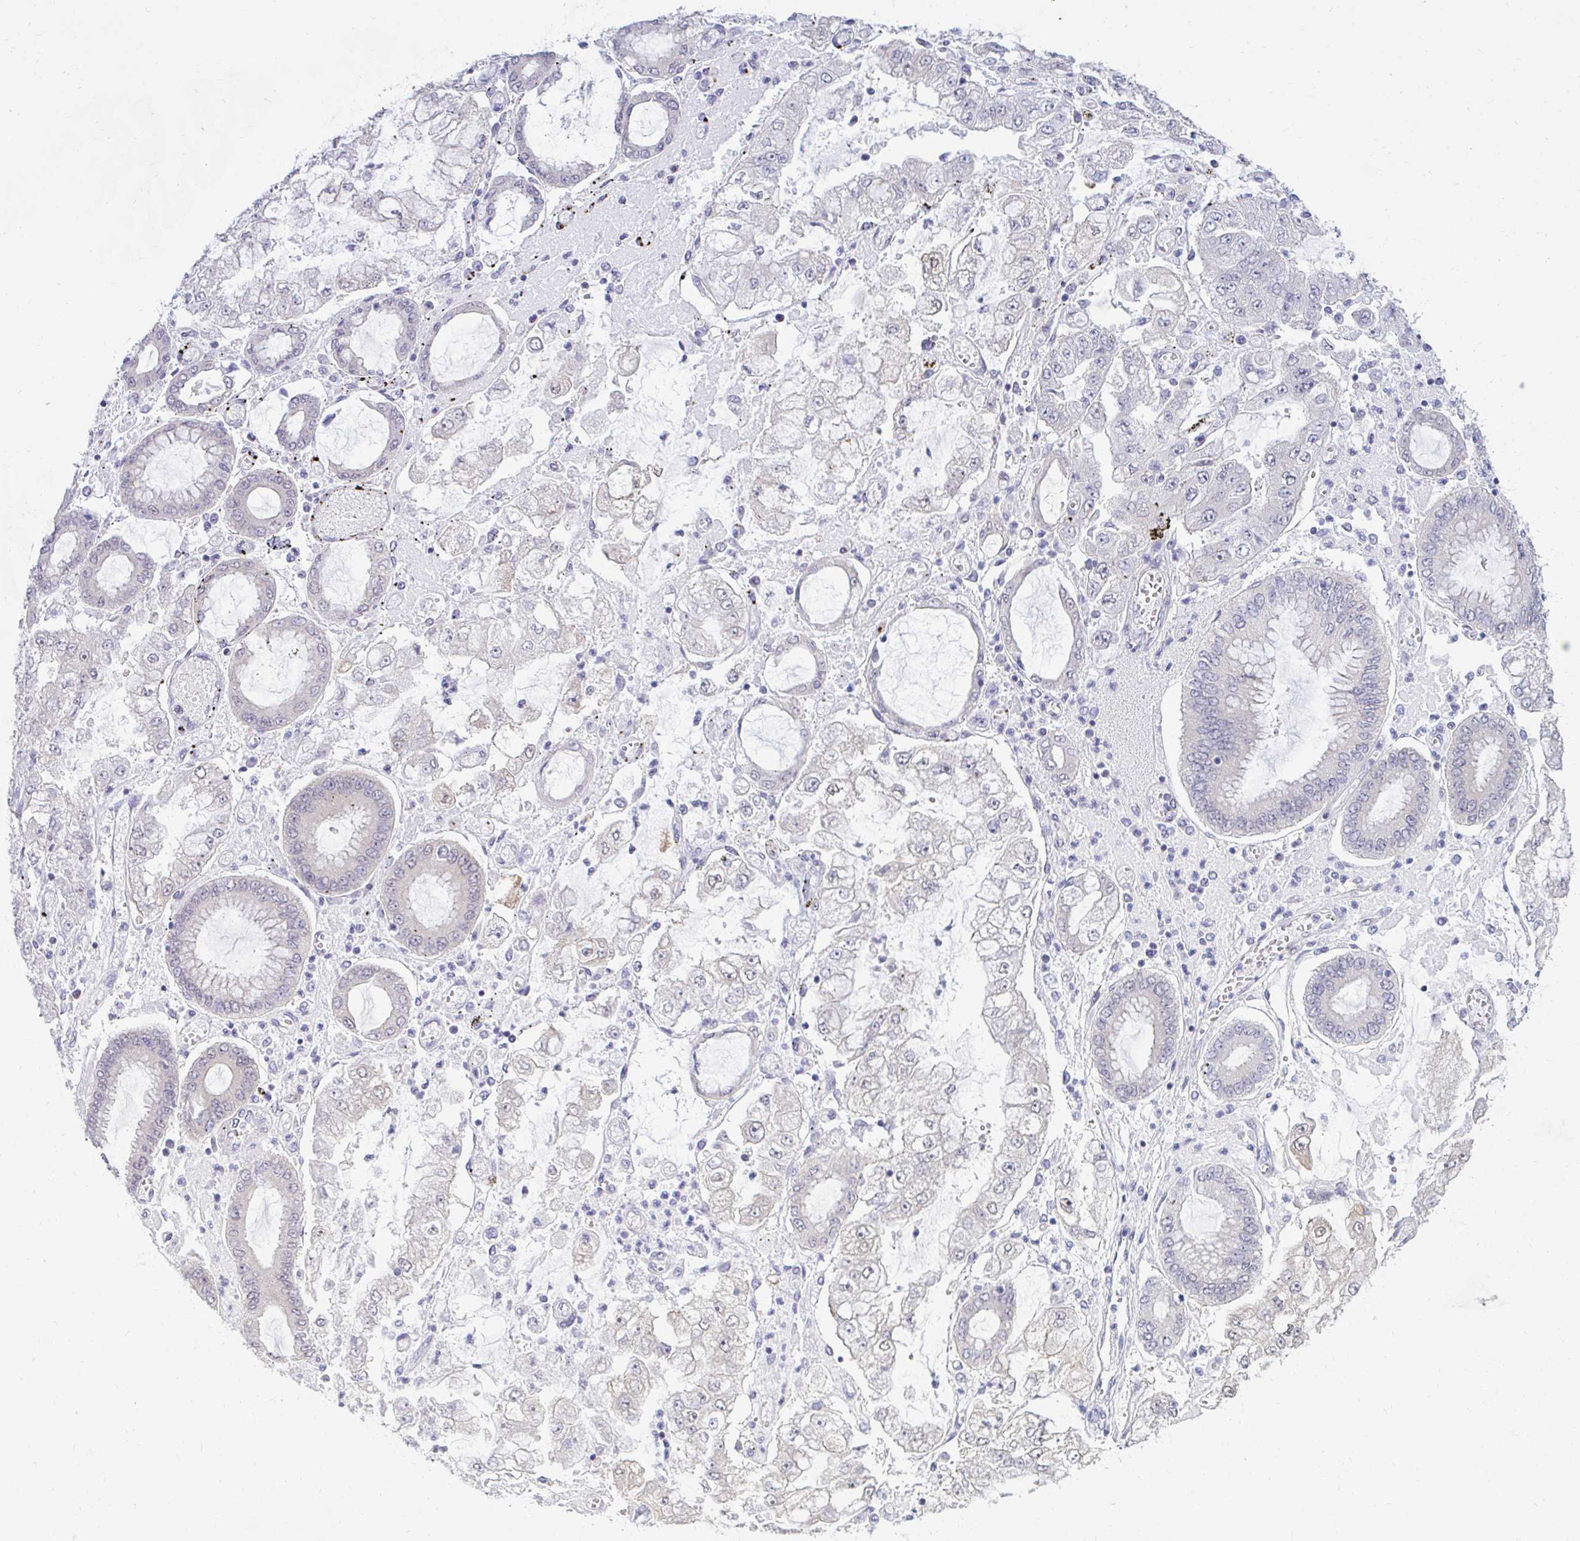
{"staining": {"intensity": "negative", "quantity": "none", "location": "none"}, "tissue": "stomach cancer", "cell_type": "Tumor cells", "image_type": "cancer", "snomed": [{"axis": "morphology", "description": "Adenocarcinoma, NOS"}, {"axis": "topography", "description": "Stomach"}], "caption": "DAB immunohistochemical staining of human adenocarcinoma (stomach) reveals no significant expression in tumor cells.", "gene": "CSE1L", "patient": {"sex": "male", "age": 76}}